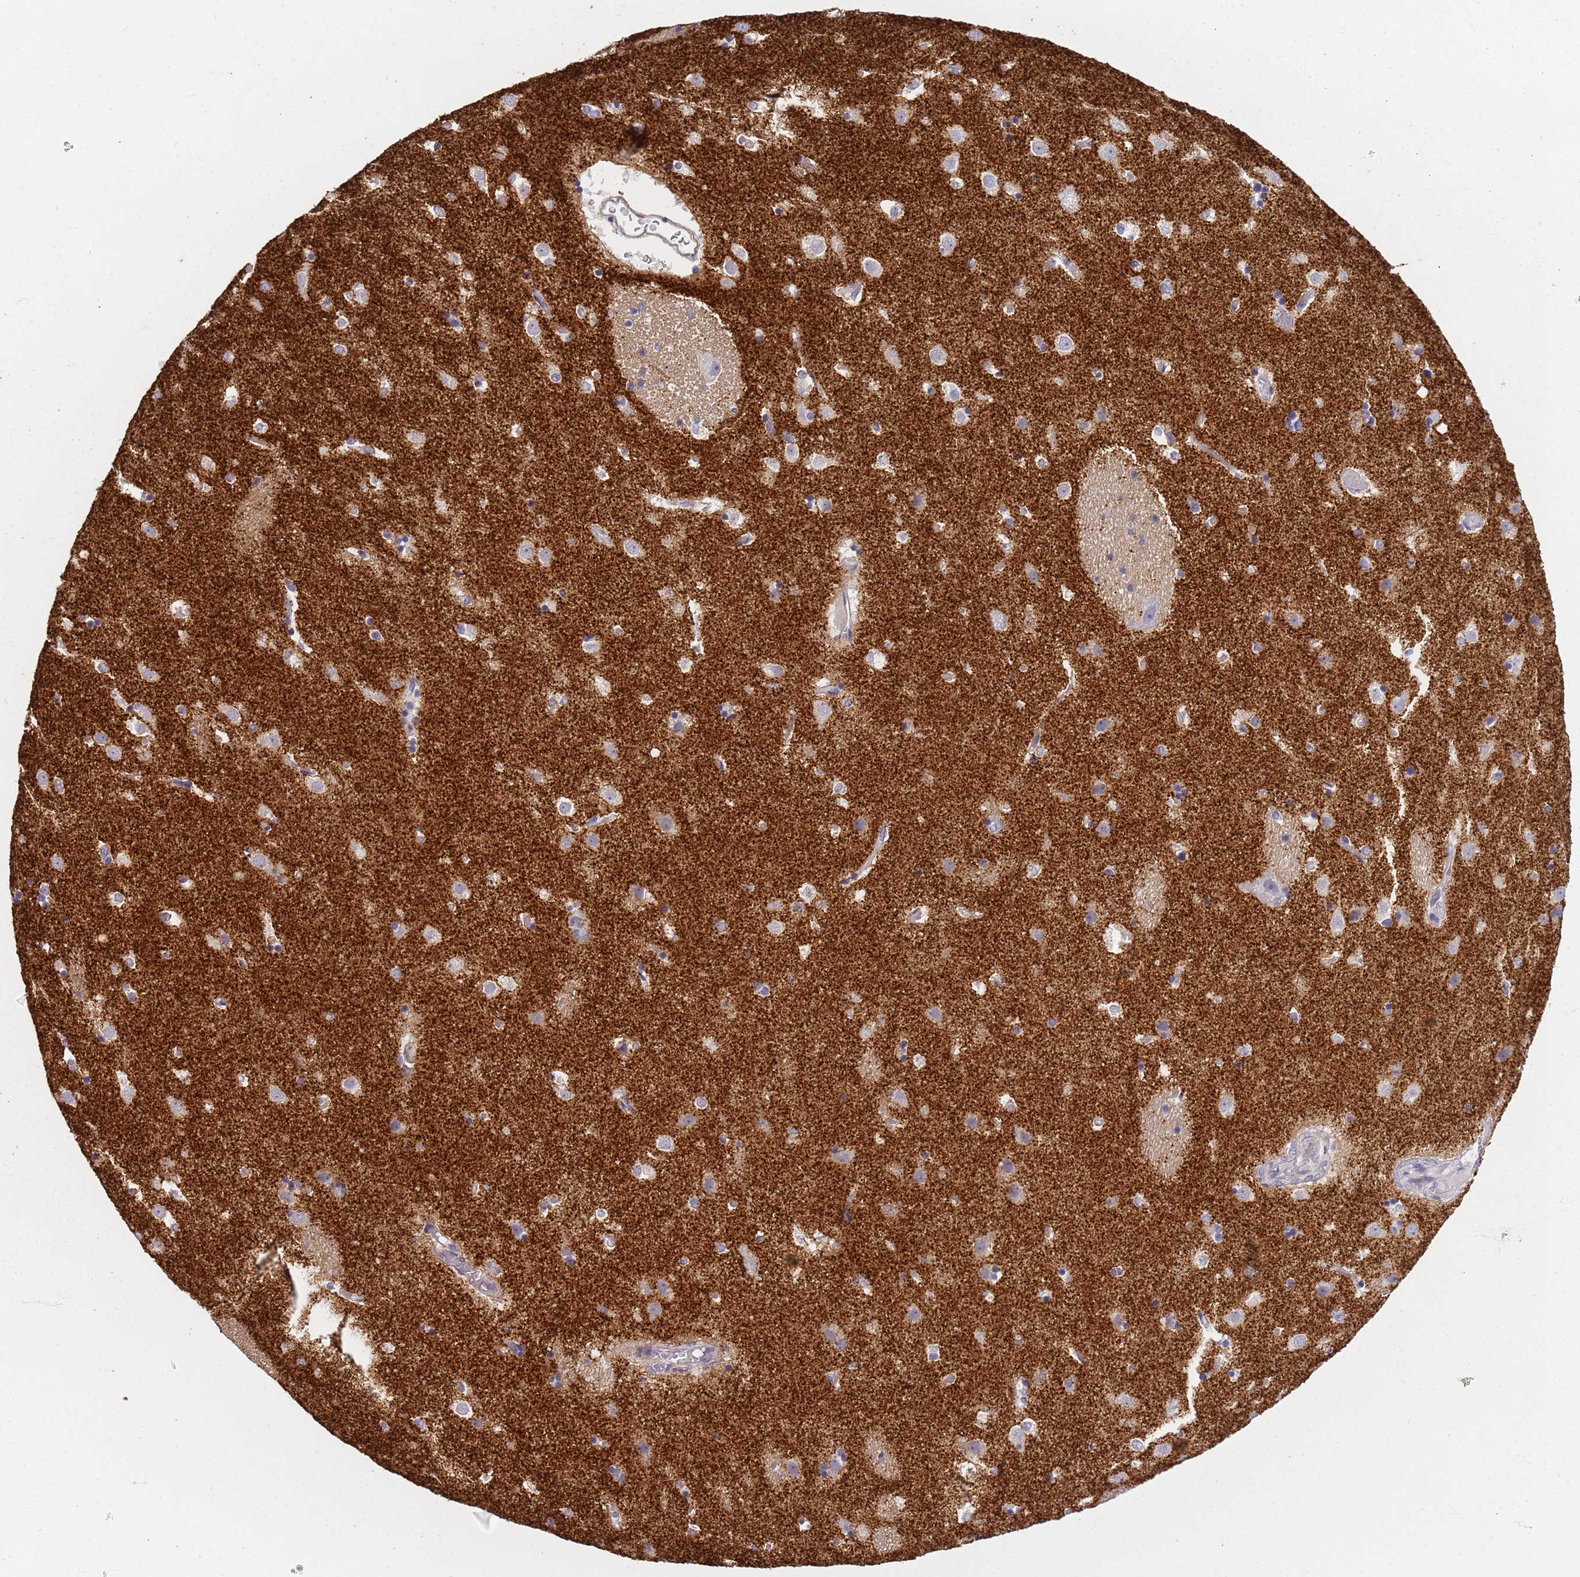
{"staining": {"intensity": "negative", "quantity": "none", "location": "none"}, "tissue": "caudate", "cell_type": "Glial cells", "image_type": "normal", "snomed": [{"axis": "morphology", "description": "Normal tissue, NOS"}, {"axis": "topography", "description": "Lateral ventricle wall"}], "caption": "A high-resolution photomicrograph shows immunohistochemistry (IHC) staining of unremarkable caudate, which demonstrates no significant positivity in glial cells.", "gene": "SYNGR3", "patient": {"sex": "female", "age": 52}}